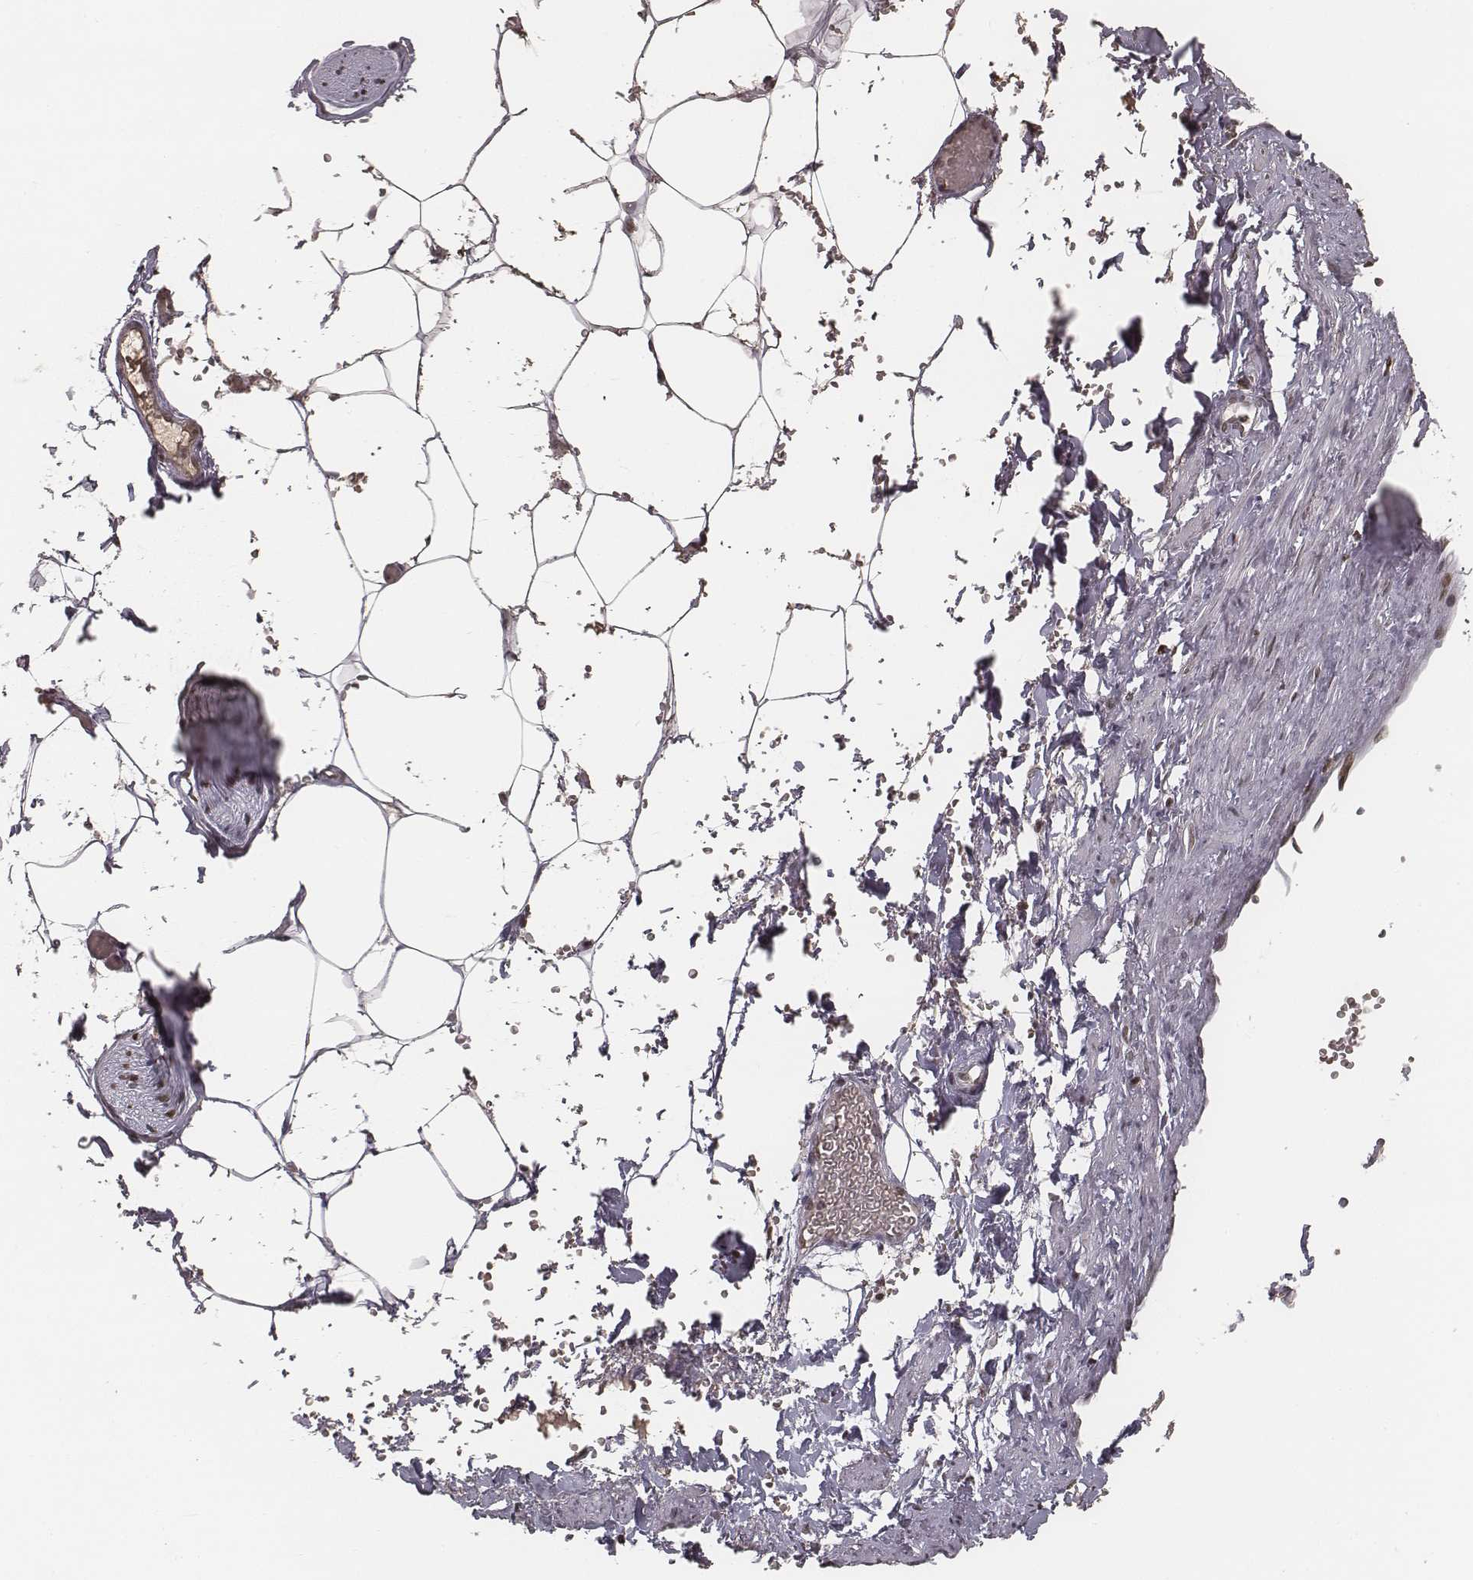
{"staining": {"intensity": "negative", "quantity": "none", "location": "none"}, "tissue": "adipose tissue", "cell_type": "Adipocytes", "image_type": "normal", "snomed": [{"axis": "morphology", "description": "Normal tissue, NOS"}, {"axis": "topography", "description": "Prostate"}, {"axis": "topography", "description": "Peripheral nerve tissue"}], "caption": "Adipose tissue was stained to show a protein in brown. There is no significant expression in adipocytes. Brightfield microscopy of immunohistochemistry (IHC) stained with DAB (3,3'-diaminobenzidine) (brown) and hematoxylin (blue), captured at high magnification.", "gene": "HMGA2", "patient": {"sex": "male", "age": 55}}